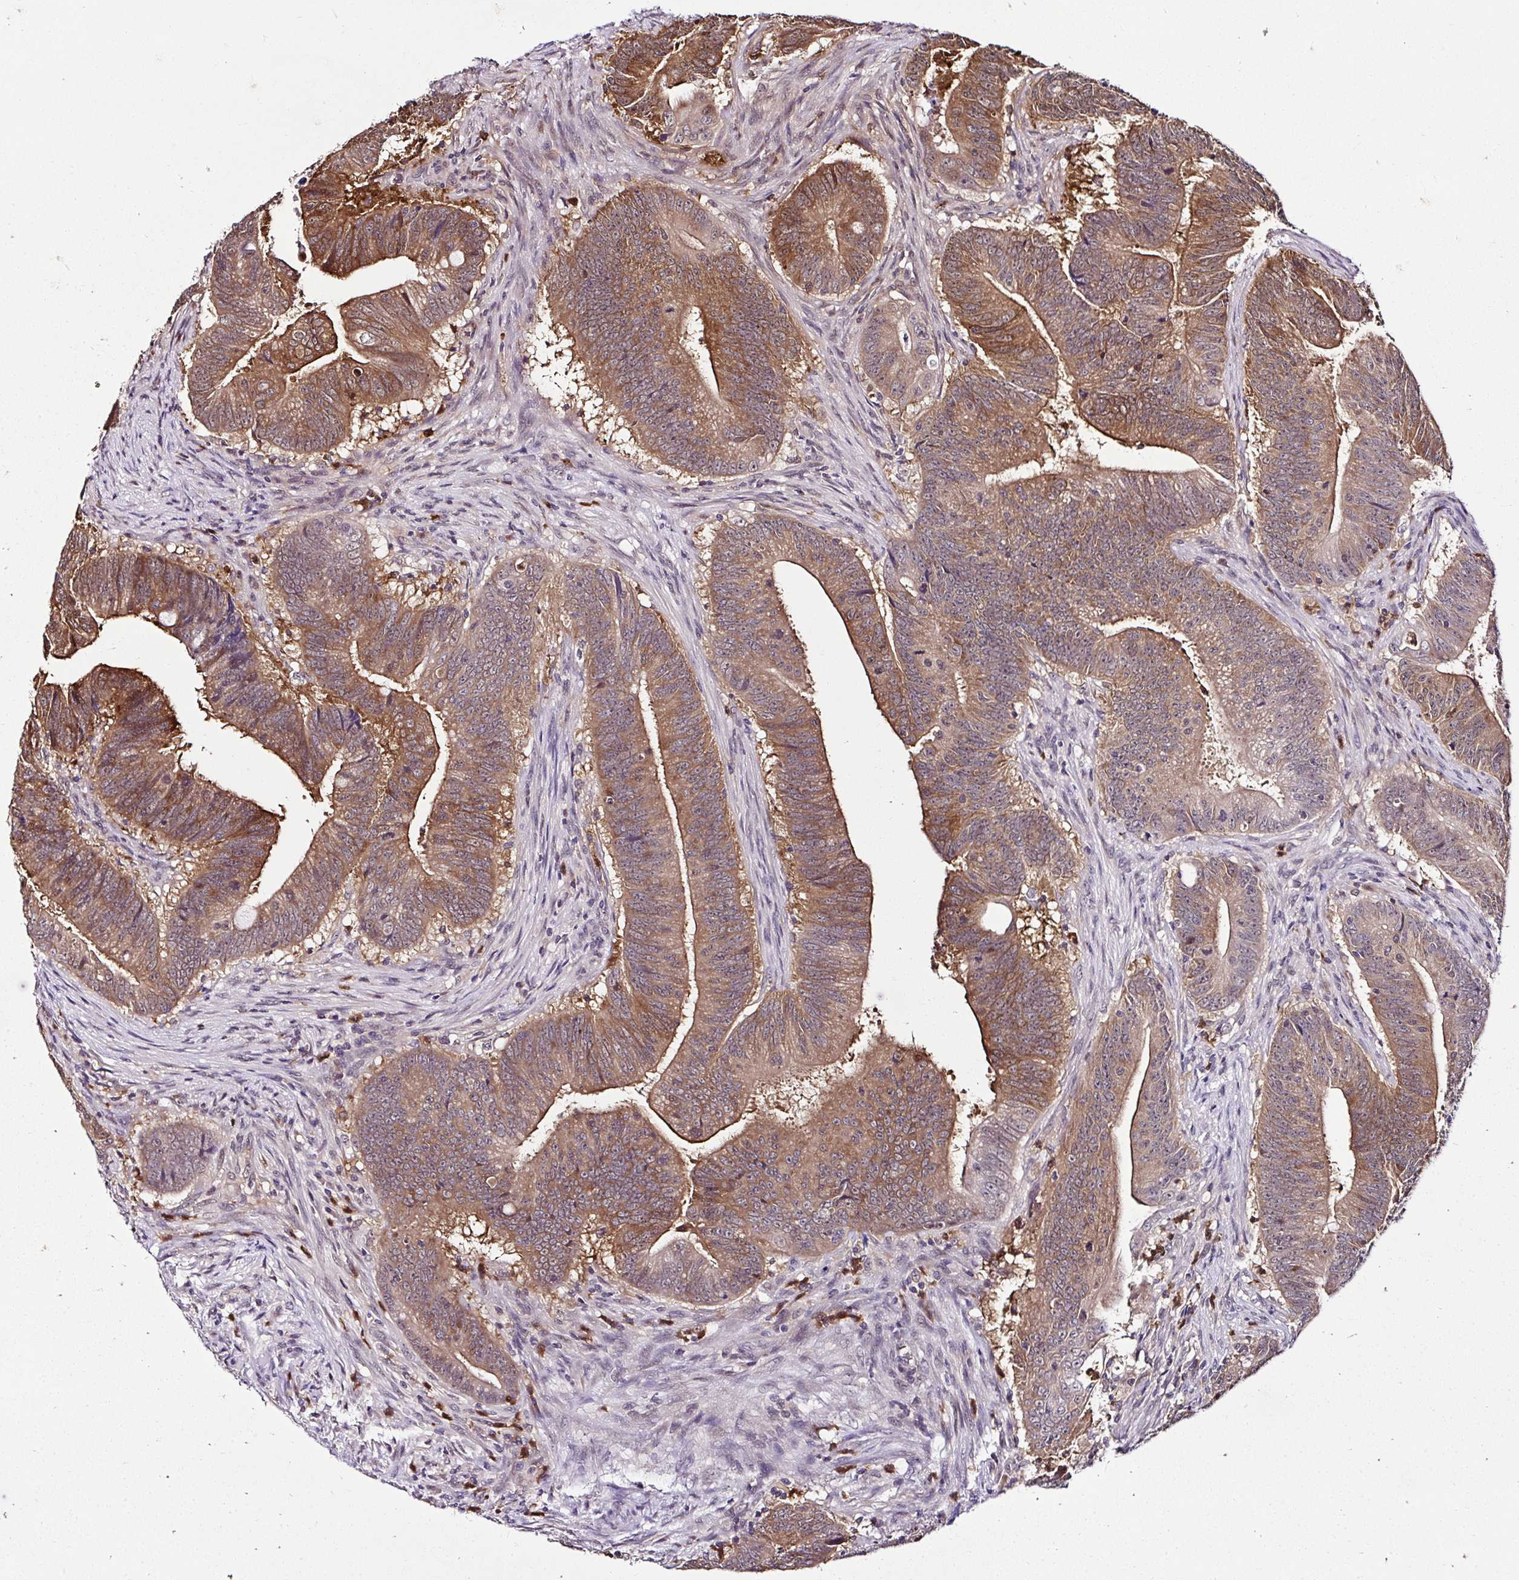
{"staining": {"intensity": "moderate", "quantity": ">75%", "location": "cytoplasmic/membranous"}, "tissue": "colorectal cancer", "cell_type": "Tumor cells", "image_type": "cancer", "snomed": [{"axis": "morphology", "description": "Adenocarcinoma, NOS"}, {"axis": "topography", "description": "Colon"}], "caption": "Colorectal cancer (adenocarcinoma) stained with a protein marker exhibits moderate staining in tumor cells.", "gene": "PIN4", "patient": {"sex": "female", "age": 87}}